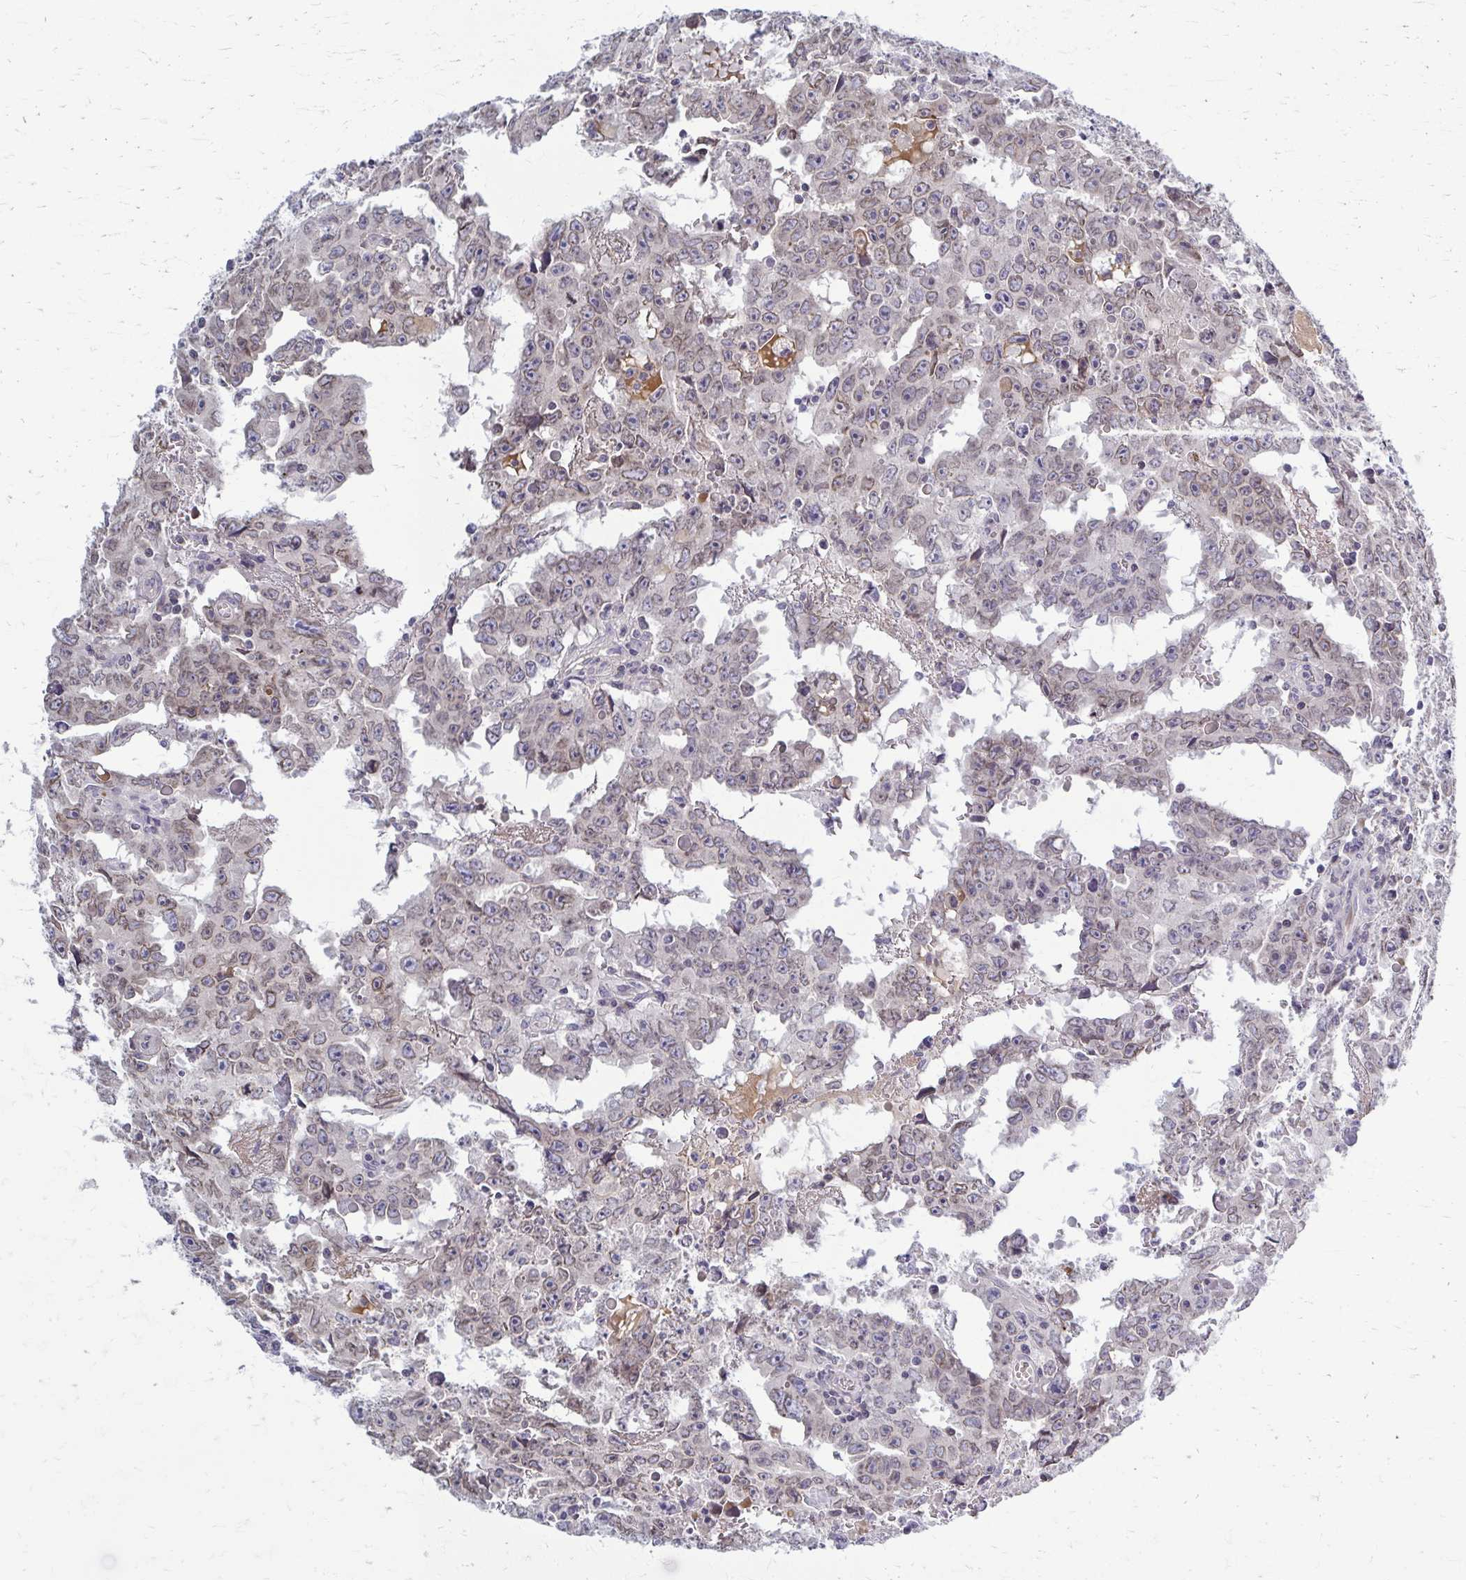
{"staining": {"intensity": "negative", "quantity": "none", "location": "none"}, "tissue": "testis cancer", "cell_type": "Tumor cells", "image_type": "cancer", "snomed": [{"axis": "morphology", "description": "Carcinoma, Embryonal, NOS"}, {"axis": "topography", "description": "Testis"}], "caption": "Tumor cells are negative for protein expression in human testis cancer.", "gene": "MCRIP2", "patient": {"sex": "male", "age": 22}}